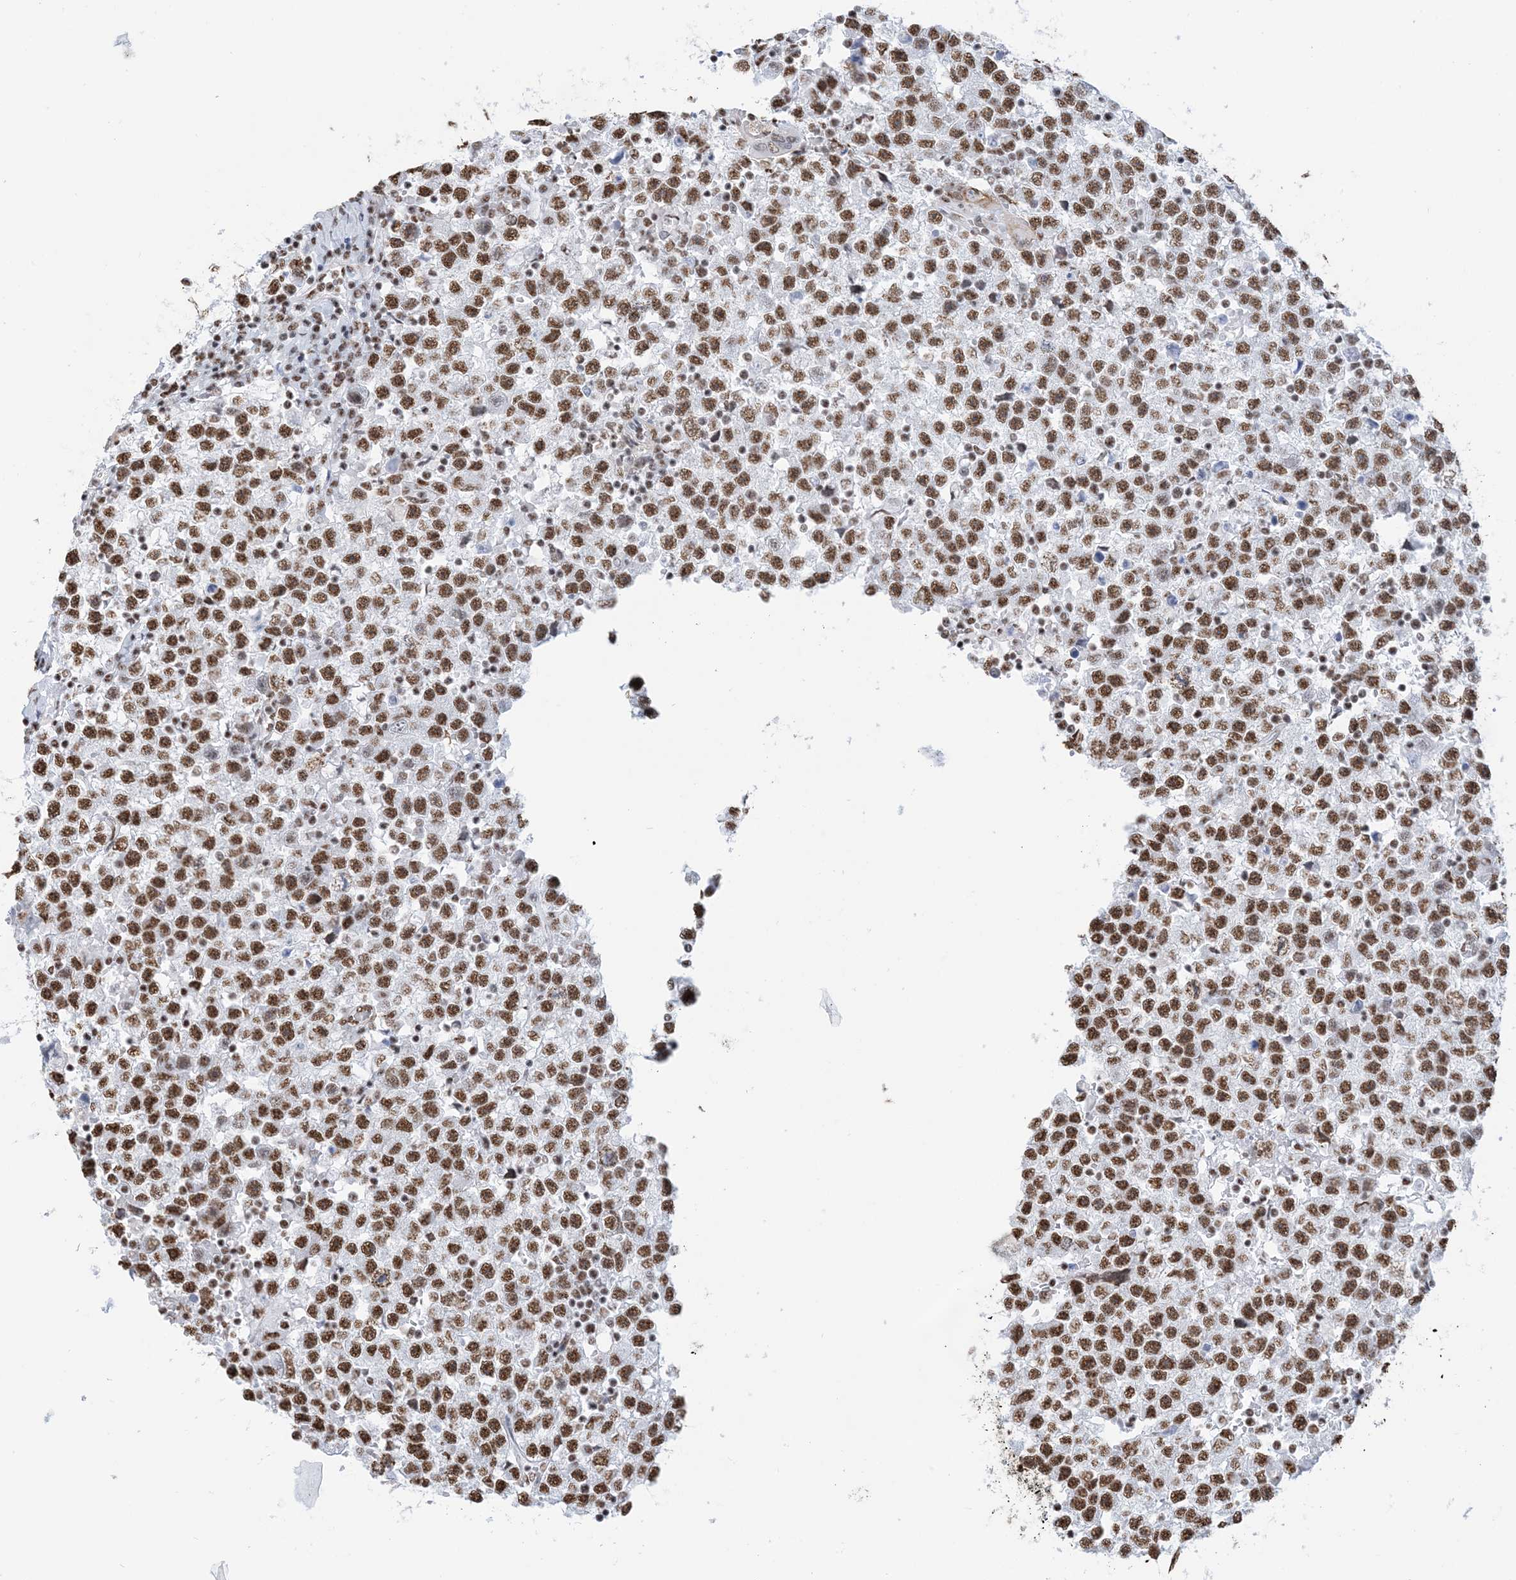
{"staining": {"intensity": "strong", "quantity": ">75%", "location": "nuclear"}, "tissue": "testis cancer", "cell_type": "Tumor cells", "image_type": "cancer", "snomed": [{"axis": "morphology", "description": "Seminoma, NOS"}, {"axis": "topography", "description": "Testis"}], "caption": "Immunohistochemistry (IHC) (DAB (3,3'-diaminobenzidine)) staining of testis seminoma shows strong nuclear protein positivity in about >75% of tumor cells.", "gene": "ZNF792", "patient": {"sex": "male", "age": 22}}